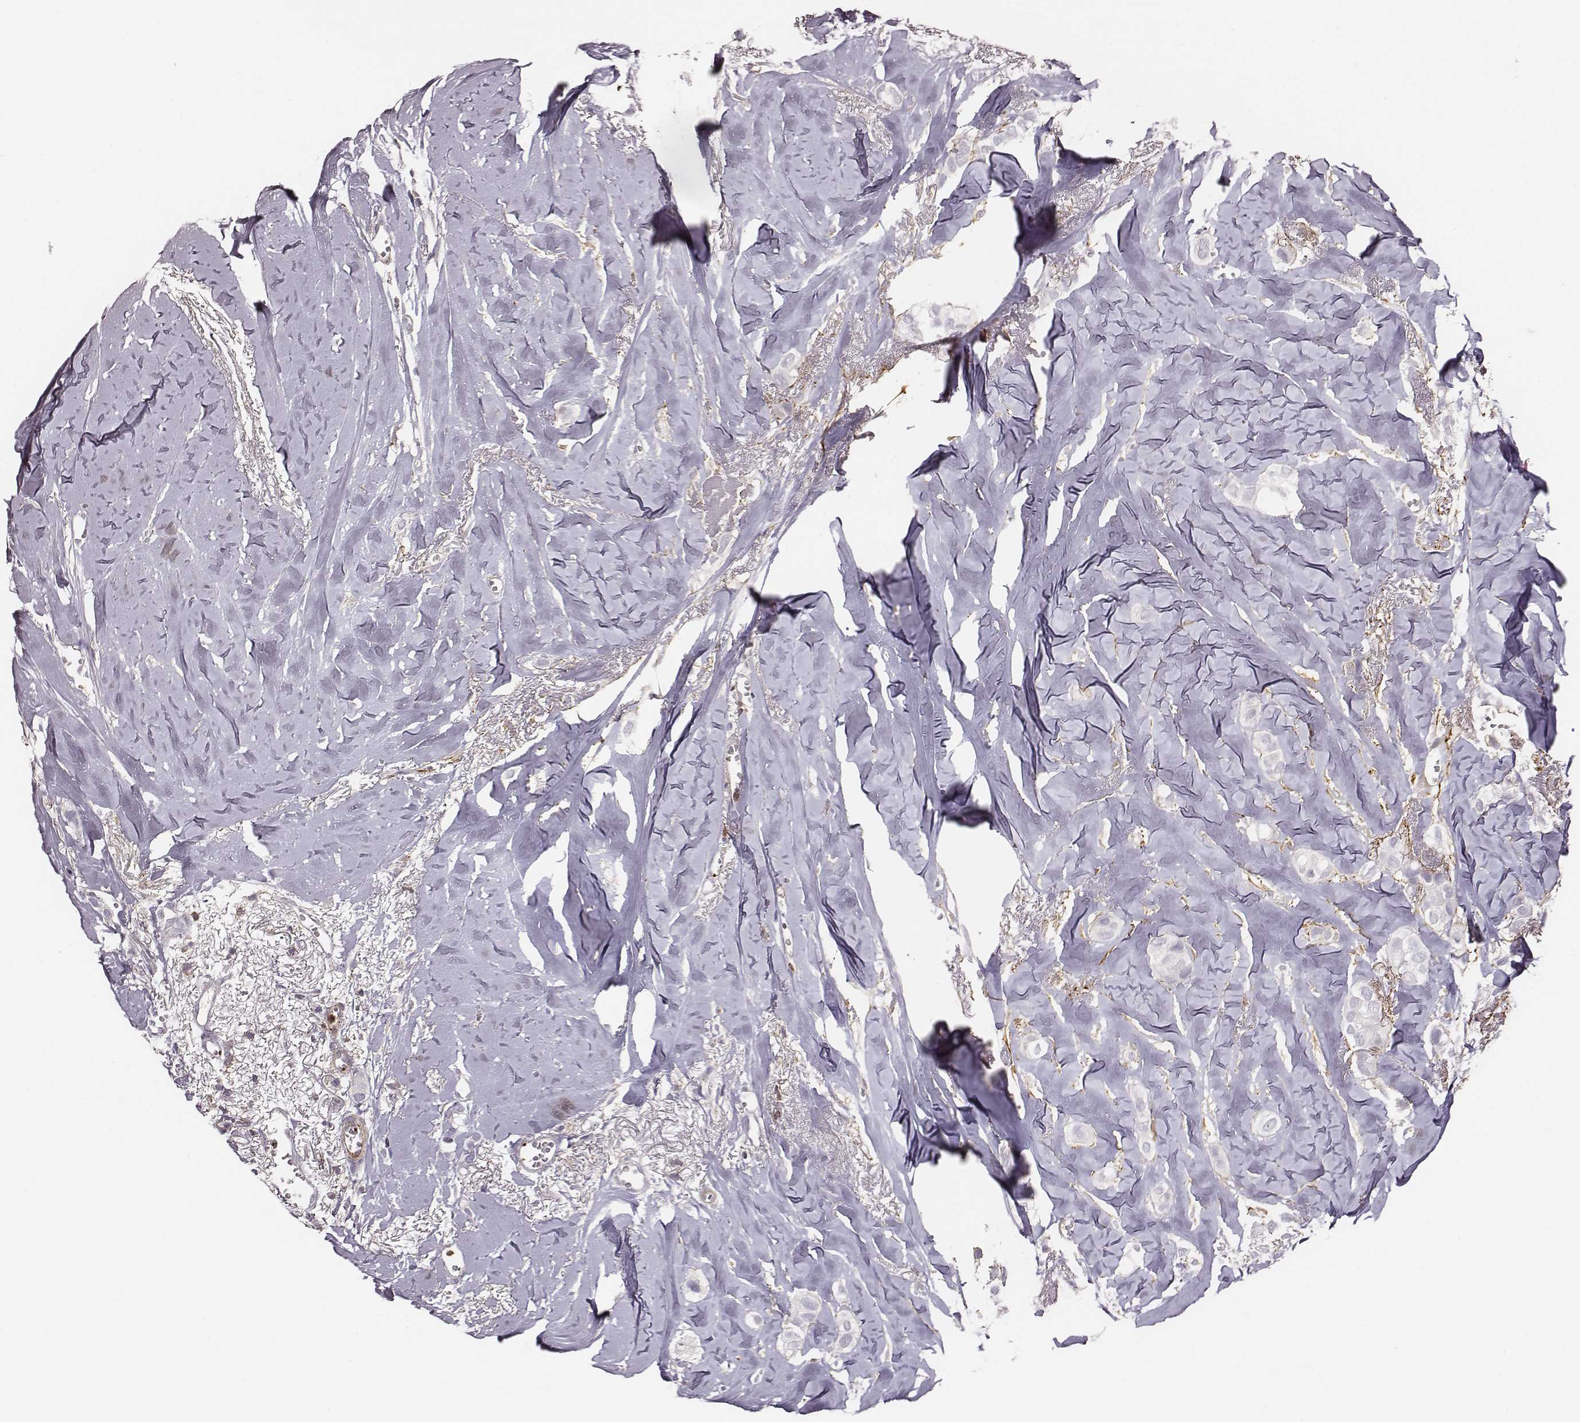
{"staining": {"intensity": "negative", "quantity": "none", "location": "none"}, "tissue": "breast cancer", "cell_type": "Tumor cells", "image_type": "cancer", "snomed": [{"axis": "morphology", "description": "Duct carcinoma"}, {"axis": "topography", "description": "Breast"}], "caption": "High power microscopy micrograph of an IHC micrograph of breast cancer (intraductal carcinoma), revealing no significant staining in tumor cells.", "gene": "ZYX", "patient": {"sex": "female", "age": 85}}